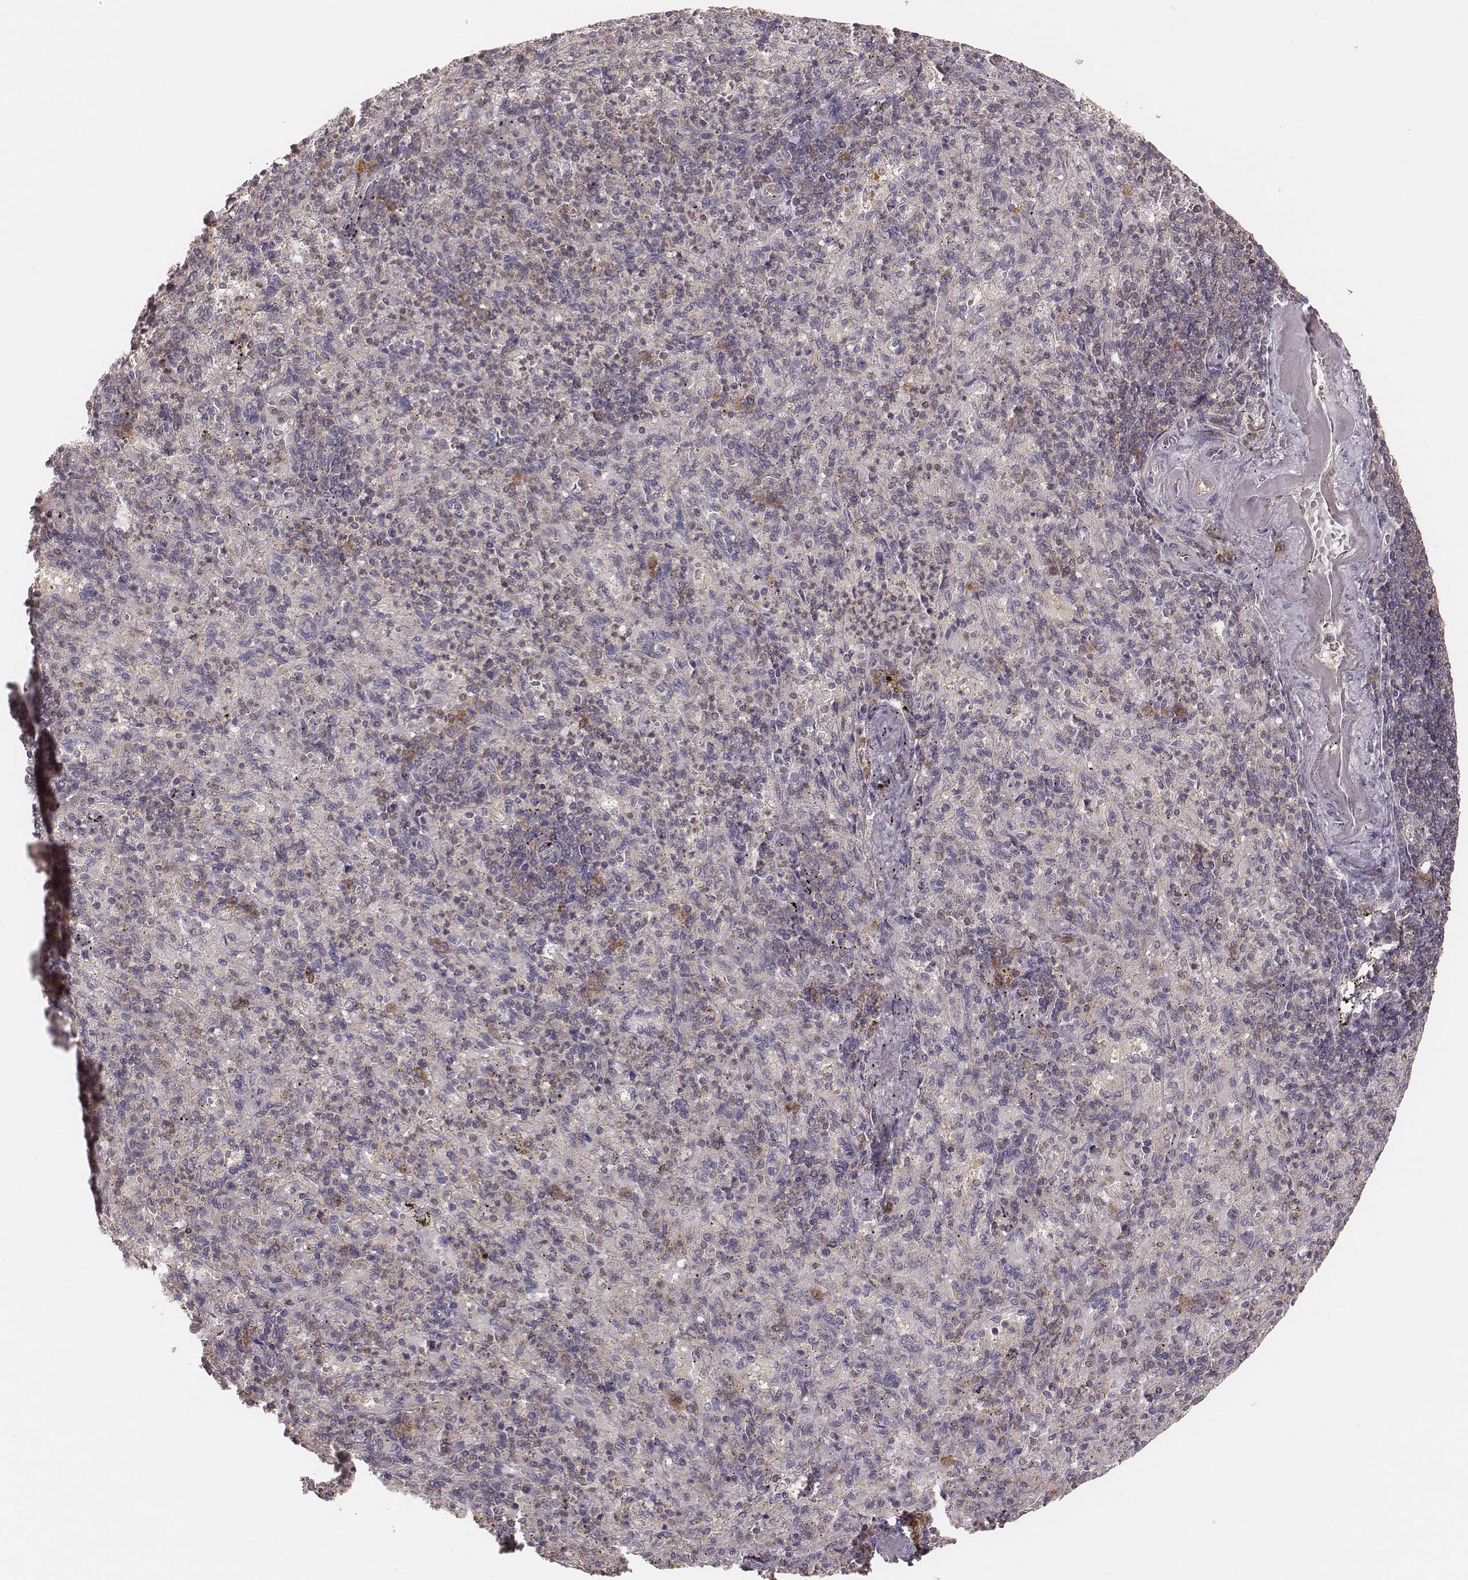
{"staining": {"intensity": "moderate", "quantity": "<25%", "location": "cytoplasmic/membranous"}, "tissue": "spleen", "cell_type": "Cells in red pulp", "image_type": "normal", "snomed": [{"axis": "morphology", "description": "Normal tissue, NOS"}, {"axis": "topography", "description": "Spleen"}], "caption": "Moderate cytoplasmic/membranous expression for a protein is identified in approximately <25% of cells in red pulp of normal spleen using immunohistochemistry.", "gene": "CARS1", "patient": {"sex": "female", "age": 74}}